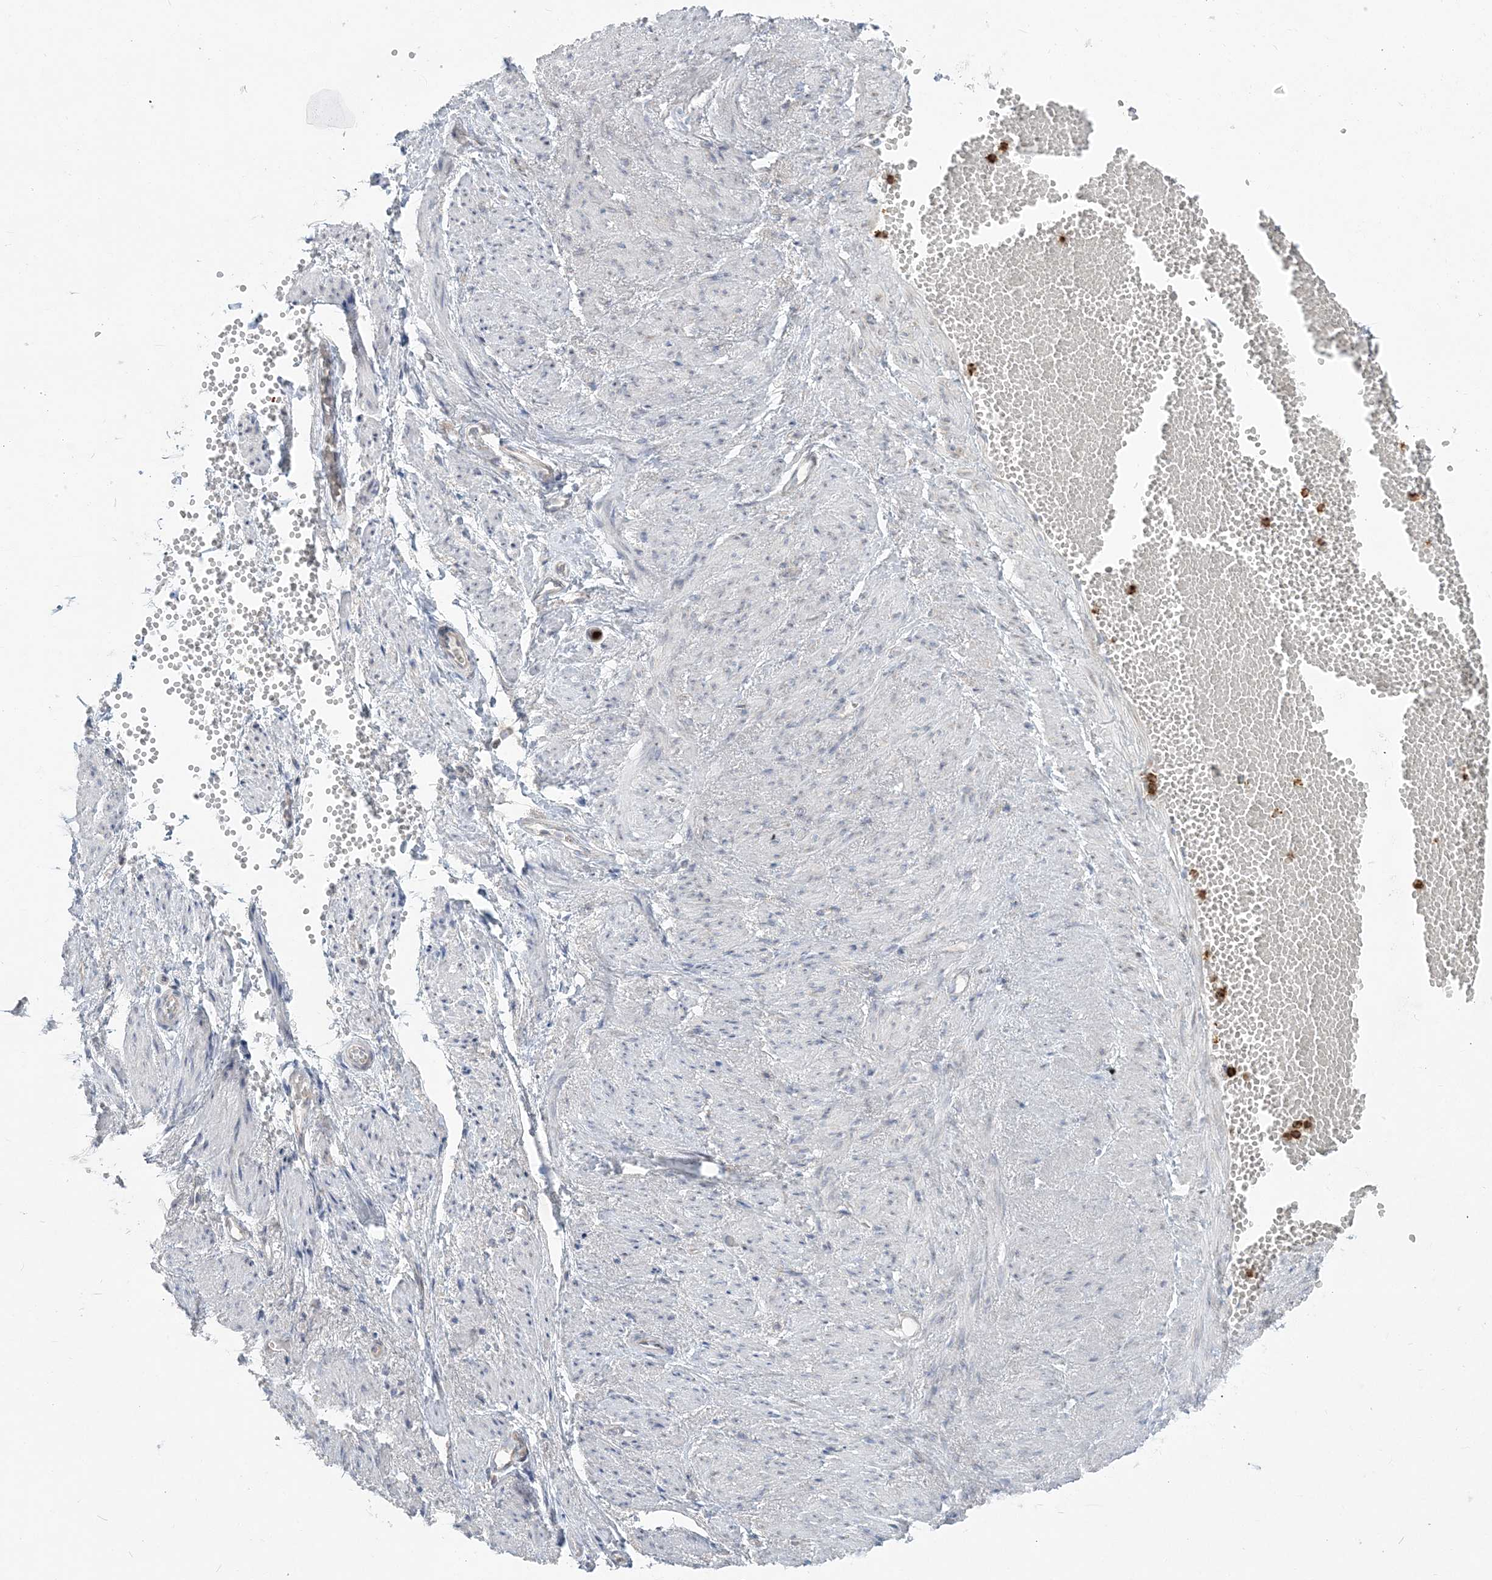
{"staining": {"intensity": "negative", "quantity": "none", "location": "none"}, "tissue": "adipose tissue", "cell_type": "Adipocytes", "image_type": "normal", "snomed": [{"axis": "morphology", "description": "Normal tissue, NOS"}, {"axis": "topography", "description": "Smooth muscle"}, {"axis": "topography", "description": "Peripheral nerve tissue"}], "caption": "Immunohistochemistry of normal human adipose tissue reveals no expression in adipocytes. (Immunohistochemistry, brightfield microscopy, high magnification).", "gene": "CCNJ", "patient": {"sex": "female", "age": 39}}